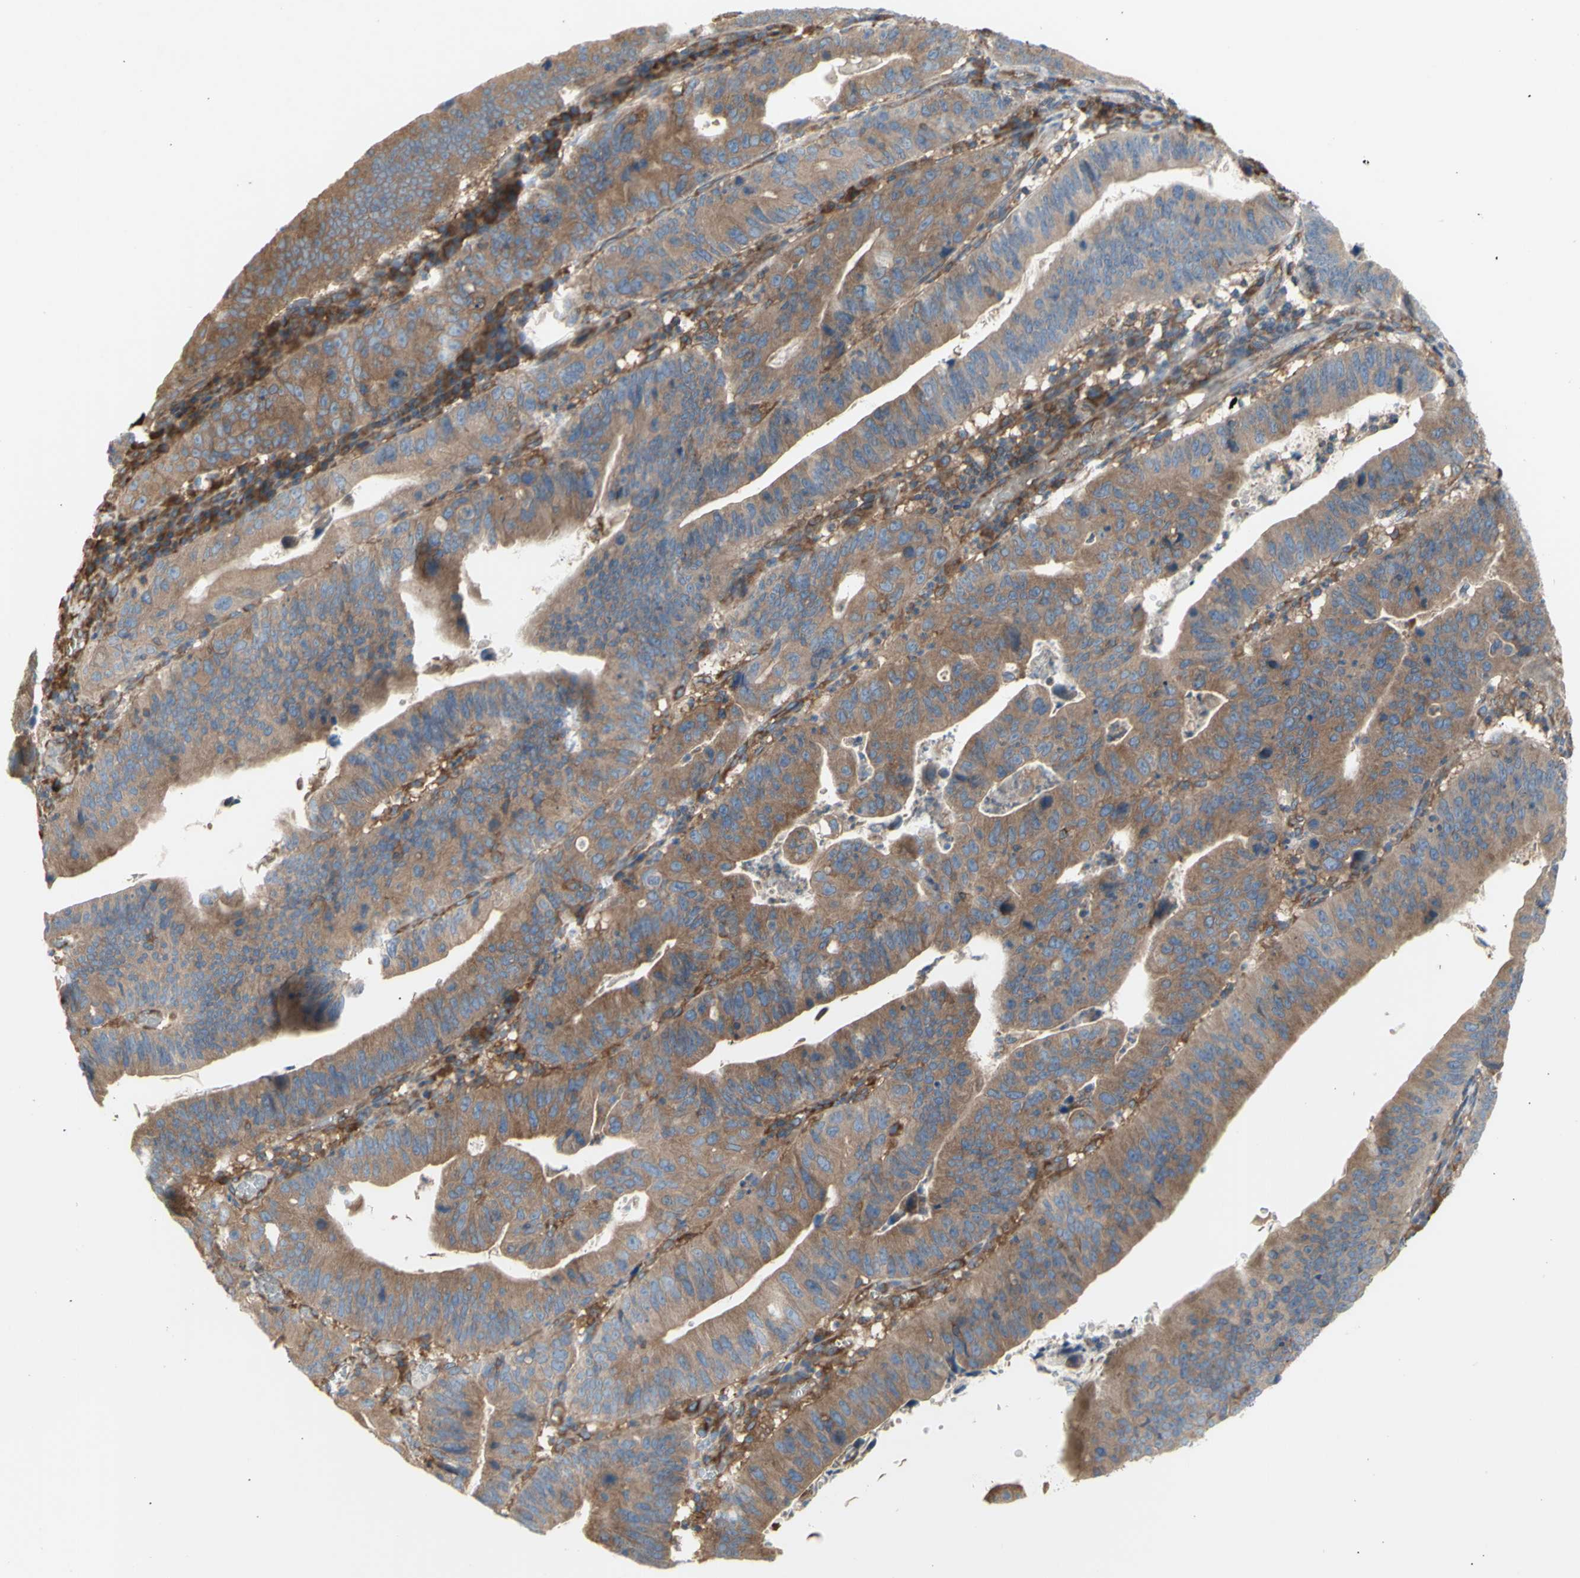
{"staining": {"intensity": "moderate", "quantity": ">75%", "location": "cytoplasmic/membranous"}, "tissue": "stomach cancer", "cell_type": "Tumor cells", "image_type": "cancer", "snomed": [{"axis": "morphology", "description": "Adenocarcinoma, NOS"}, {"axis": "topography", "description": "Stomach"}], "caption": "Brown immunohistochemical staining in stomach cancer (adenocarcinoma) reveals moderate cytoplasmic/membranous expression in about >75% of tumor cells.", "gene": "KLC1", "patient": {"sex": "male", "age": 59}}